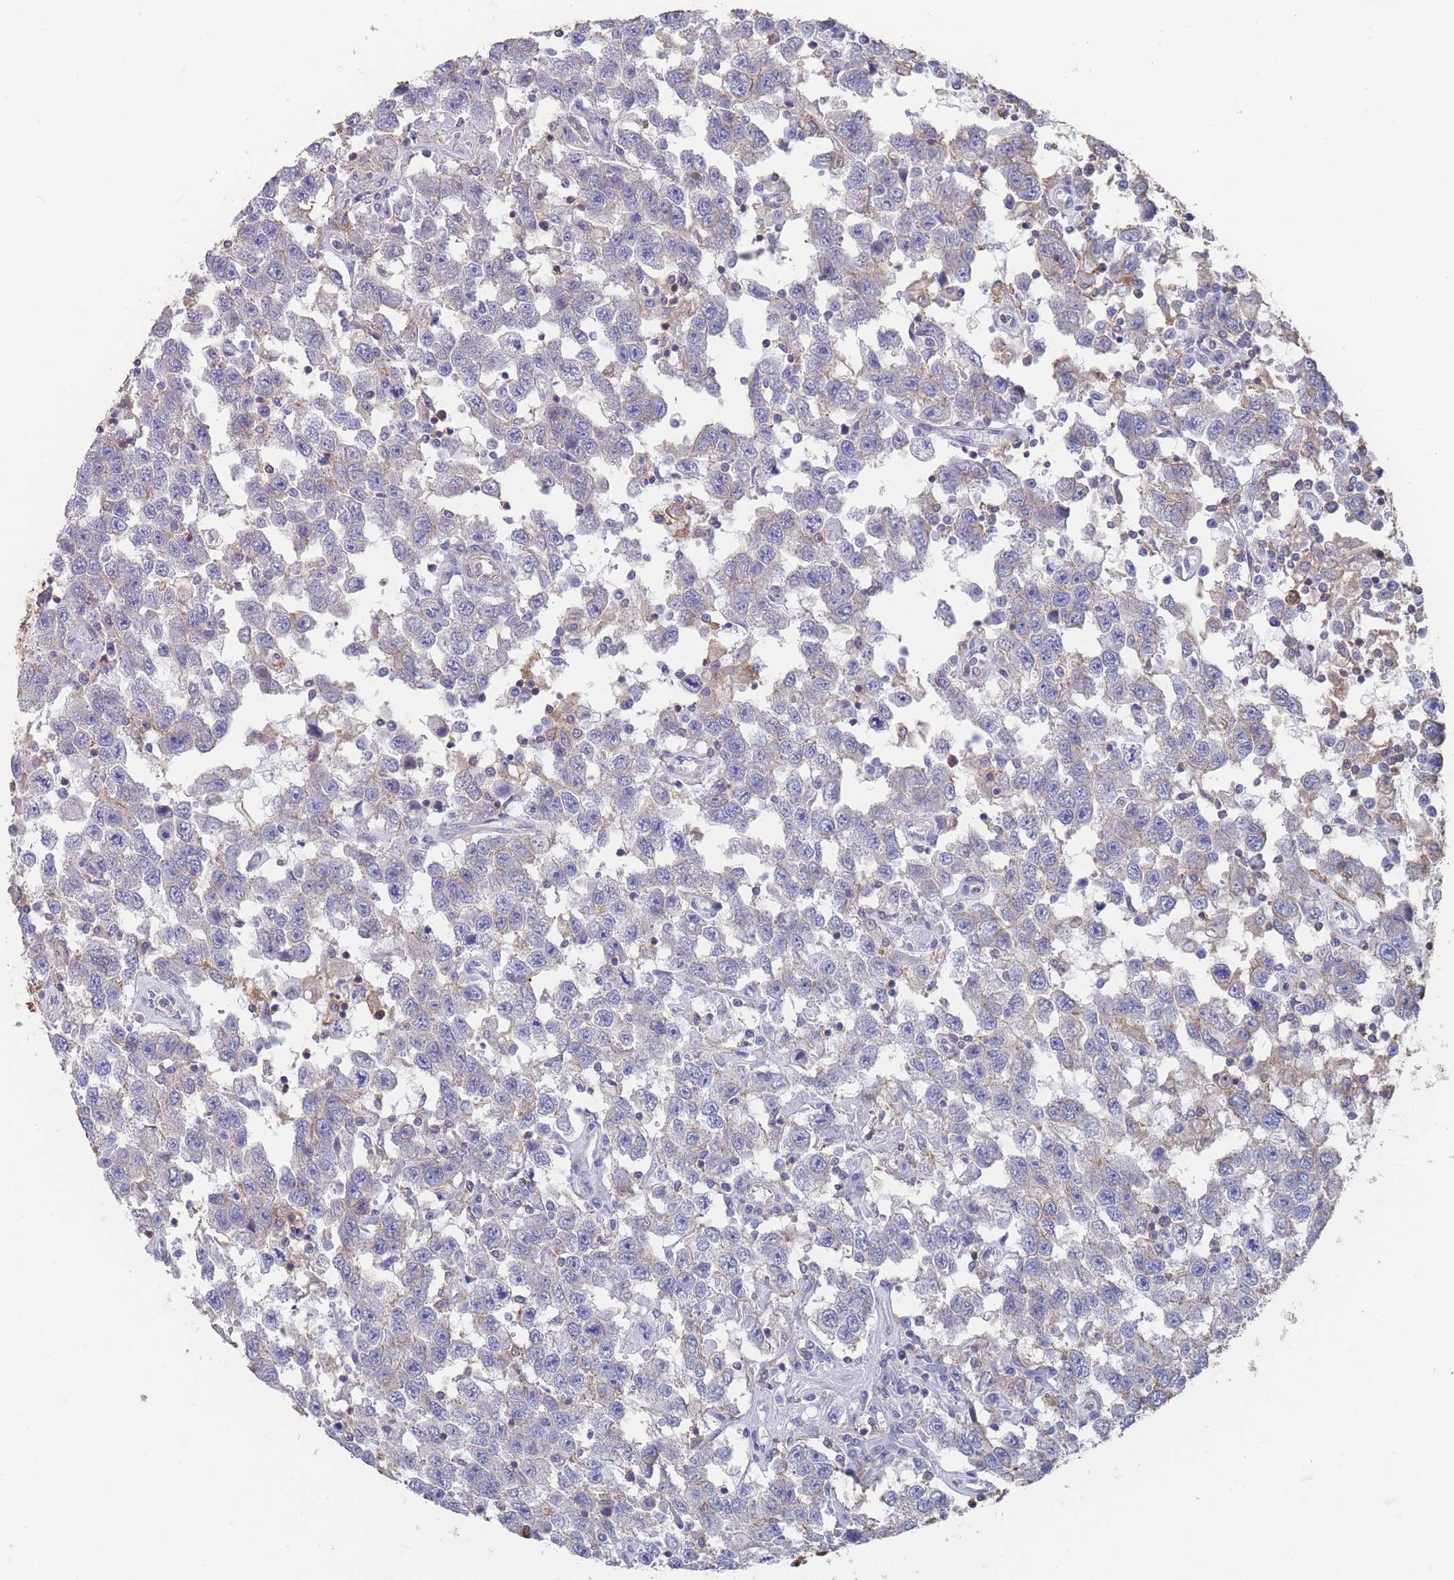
{"staining": {"intensity": "negative", "quantity": "none", "location": "none"}, "tissue": "testis cancer", "cell_type": "Tumor cells", "image_type": "cancer", "snomed": [{"axis": "morphology", "description": "Seminoma, NOS"}, {"axis": "topography", "description": "Testis"}], "caption": "Immunohistochemistry (IHC) of testis seminoma demonstrates no staining in tumor cells. (Brightfield microscopy of DAB (3,3'-diaminobenzidine) IHC at high magnification).", "gene": "SCCPDH", "patient": {"sex": "male", "age": 41}}